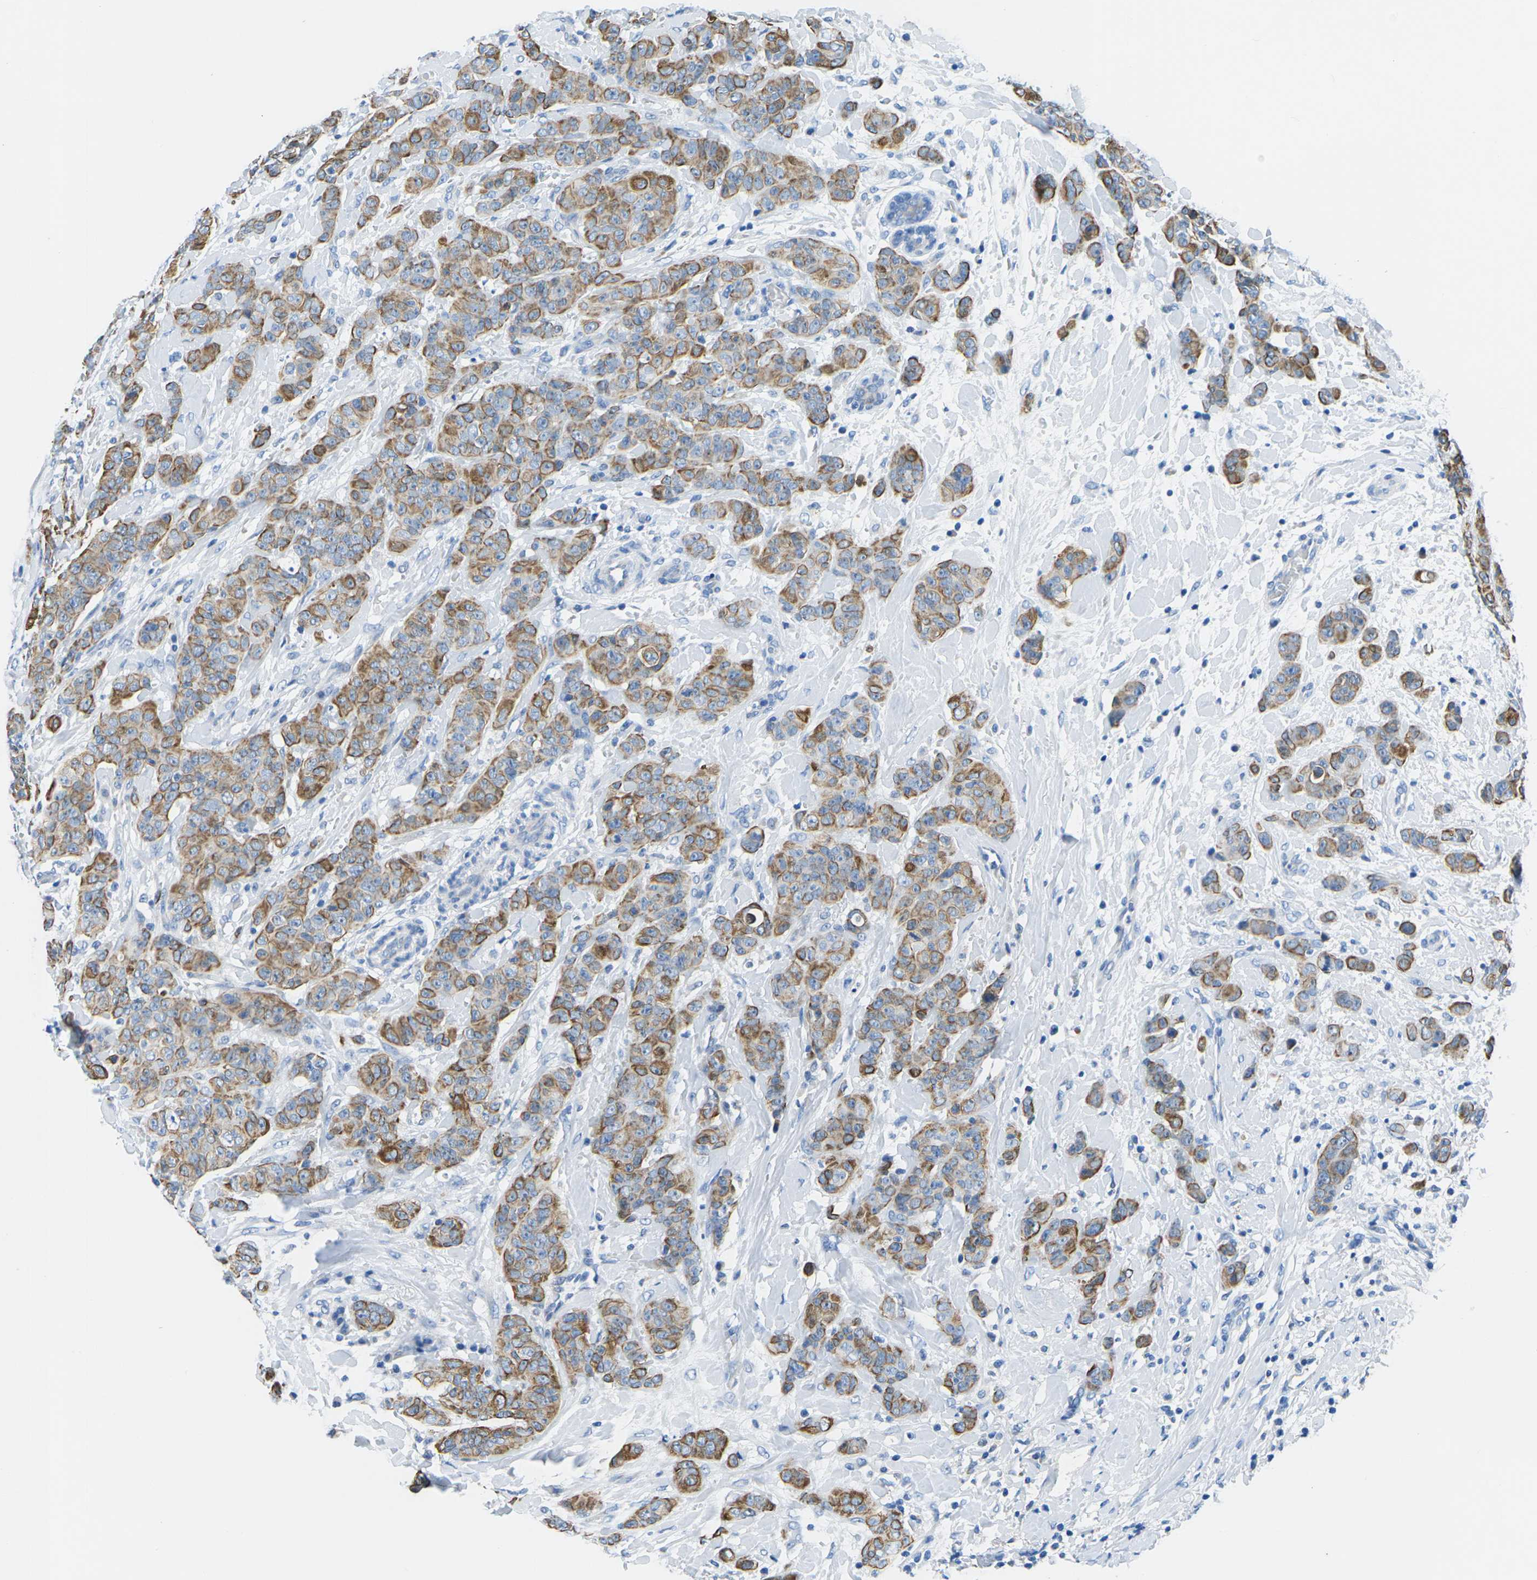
{"staining": {"intensity": "moderate", "quantity": ">75%", "location": "cytoplasmic/membranous"}, "tissue": "breast cancer", "cell_type": "Tumor cells", "image_type": "cancer", "snomed": [{"axis": "morphology", "description": "Normal tissue, NOS"}, {"axis": "morphology", "description": "Duct carcinoma"}, {"axis": "topography", "description": "Breast"}], "caption": "This image shows immunohistochemistry staining of breast intraductal carcinoma, with medium moderate cytoplasmic/membranous positivity in approximately >75% of tumor cells.", "gene": "TM6SF1", "patient": {"sex": "female", "age": 40}}